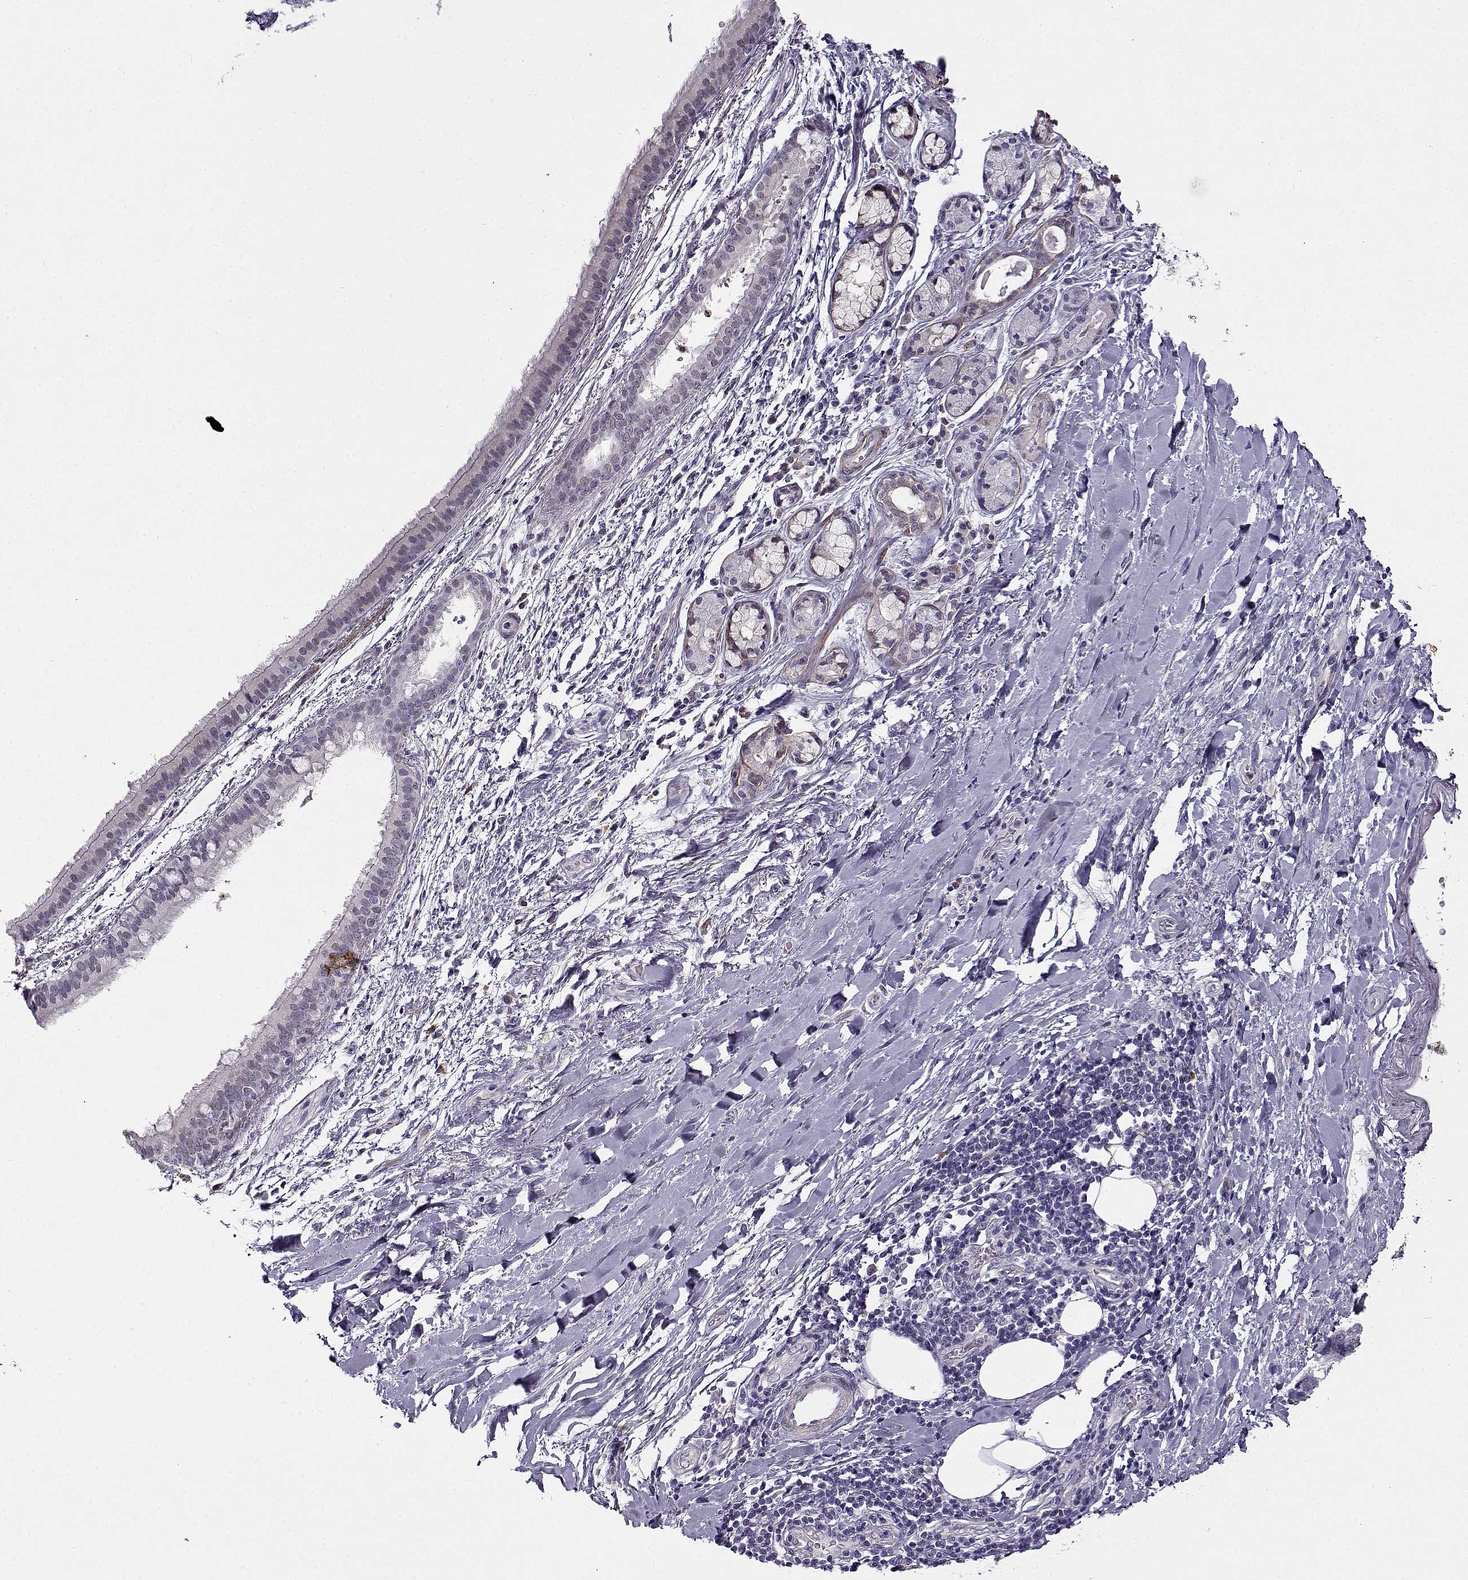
{"staining": {"intensity": "negative", "quantity": "none", "location": "none"}, "tissue": "bronchus", "cell_type": "Respiratory epithelial cells", "image_type": "normal", "snomed": [{"axis": "morphology", "description": "Normal tissue, NOS"}, {"axis": "morphology", "description": "Squamous cell carcinoma, NOS"}, {"axis": "topography", "description": "Bronchus"}, {"axis": "topography", "description": "Lung"}], "caption": "This image is of benign bronchus stained with immunohistochemistry (IHC) to label a protein in brown with the nuclei are counter-stained blue. There is no staining in respiratory epithelial cells.", "gene": "UCP3", "patient": {"sex": "male", "age": 69}}